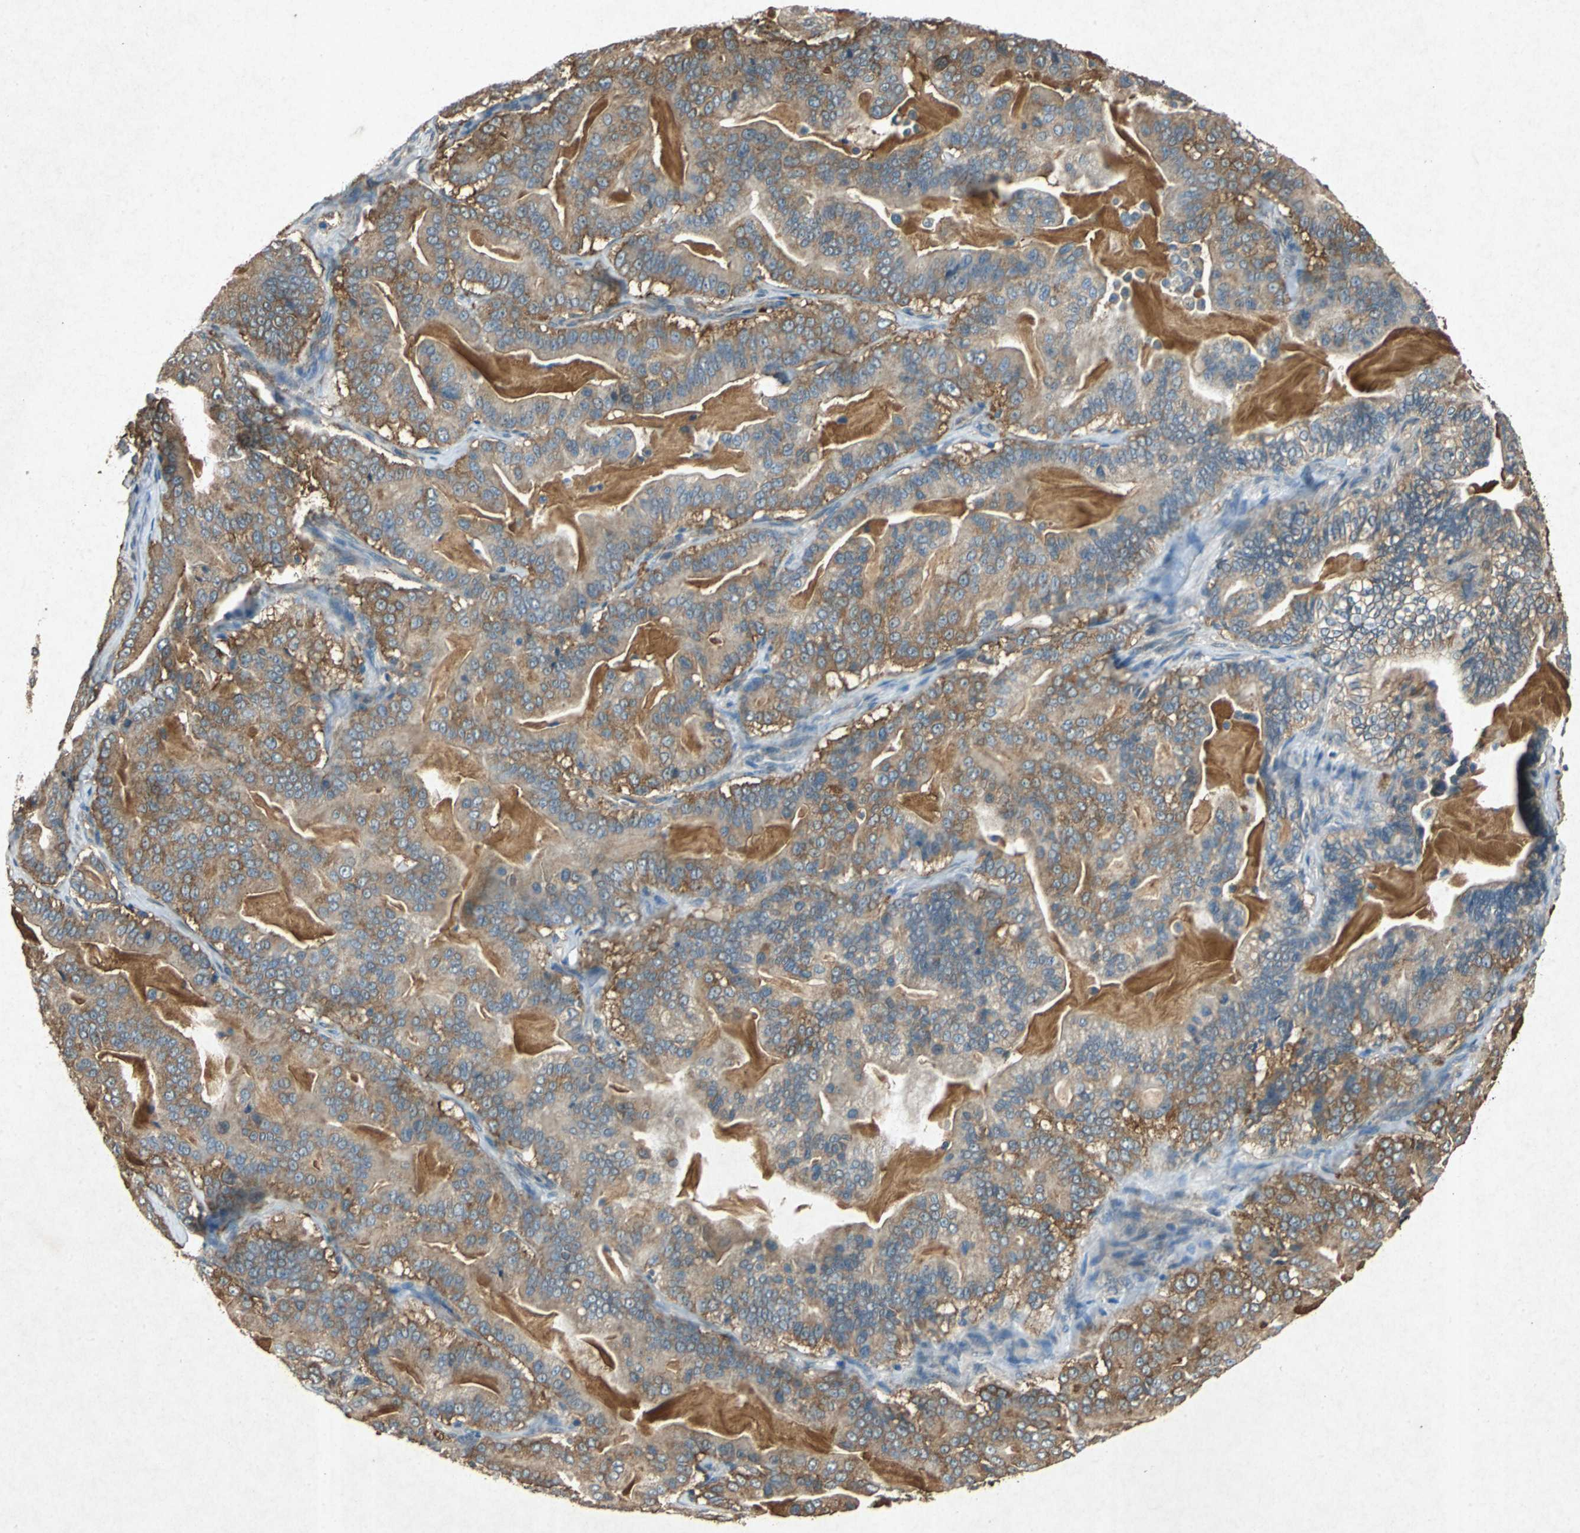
{"staining": {"intensity": "moderate", "quantity": ">75%", "location": "cytoplasmic/membranous"}, "tissue": "pancreatic cancer", "cell_type": "Tumor cells", "image_type": "cancer", "snomed": [{"axis": "morphology", "description": "Adenocarcinoma, NOS"}, {"axis": "topography", "description": "Pancreas"}], "caption": "Protein staining by IHC displays moderate cytoplasmic/membranous expression in about >75% of tumor cells in pancreatic adenocarcinoma.", "gene": "HSP90AB1", "patient": {"sex": "male", "age": 63}}